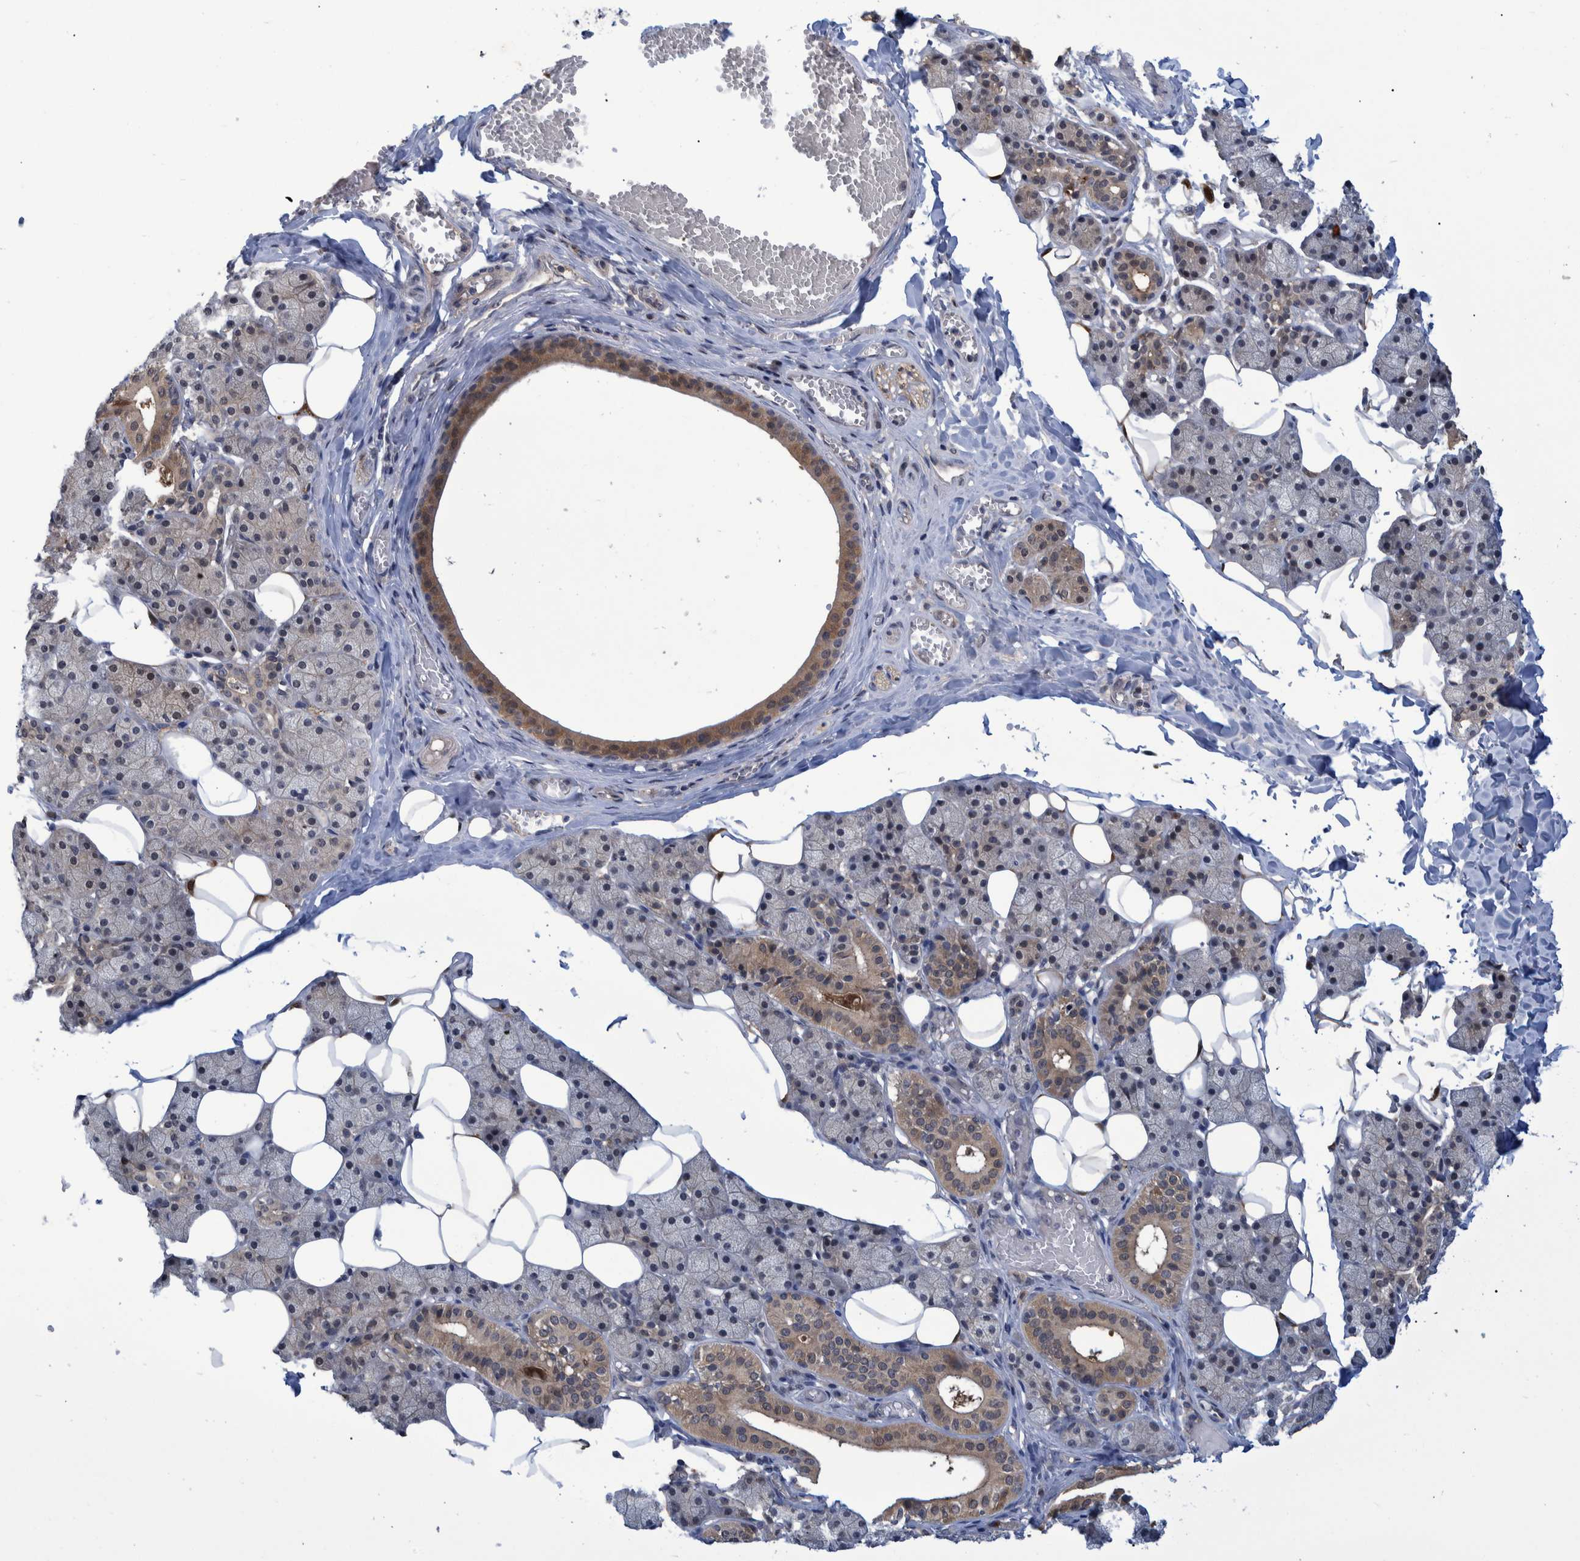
{"staining": {"intensity": "moderate", "quantity": "<25%", "location": "cytoplasmic/membranous"}, "tissue": "salivary gland", "cell_type": "Glandular cells", "image_type": "normal", "snomed": [{"axis": "morphology", "description": "Normal tissue, NOS"}, {"axis": "topography", "description": "Salivary gland"}], "caption": "DAB (3,3'-diaminobenzidine) immunohistochemical staining of benign human salivary gland exhibits moderate cytoplasmic/membranous protein expression in approximately <25% of glandular cells. (Brightfield microscopy of DAB IHC at high magnification).", "gene": "PCYT2", "patient": {"sex": "female", "age": 33}}